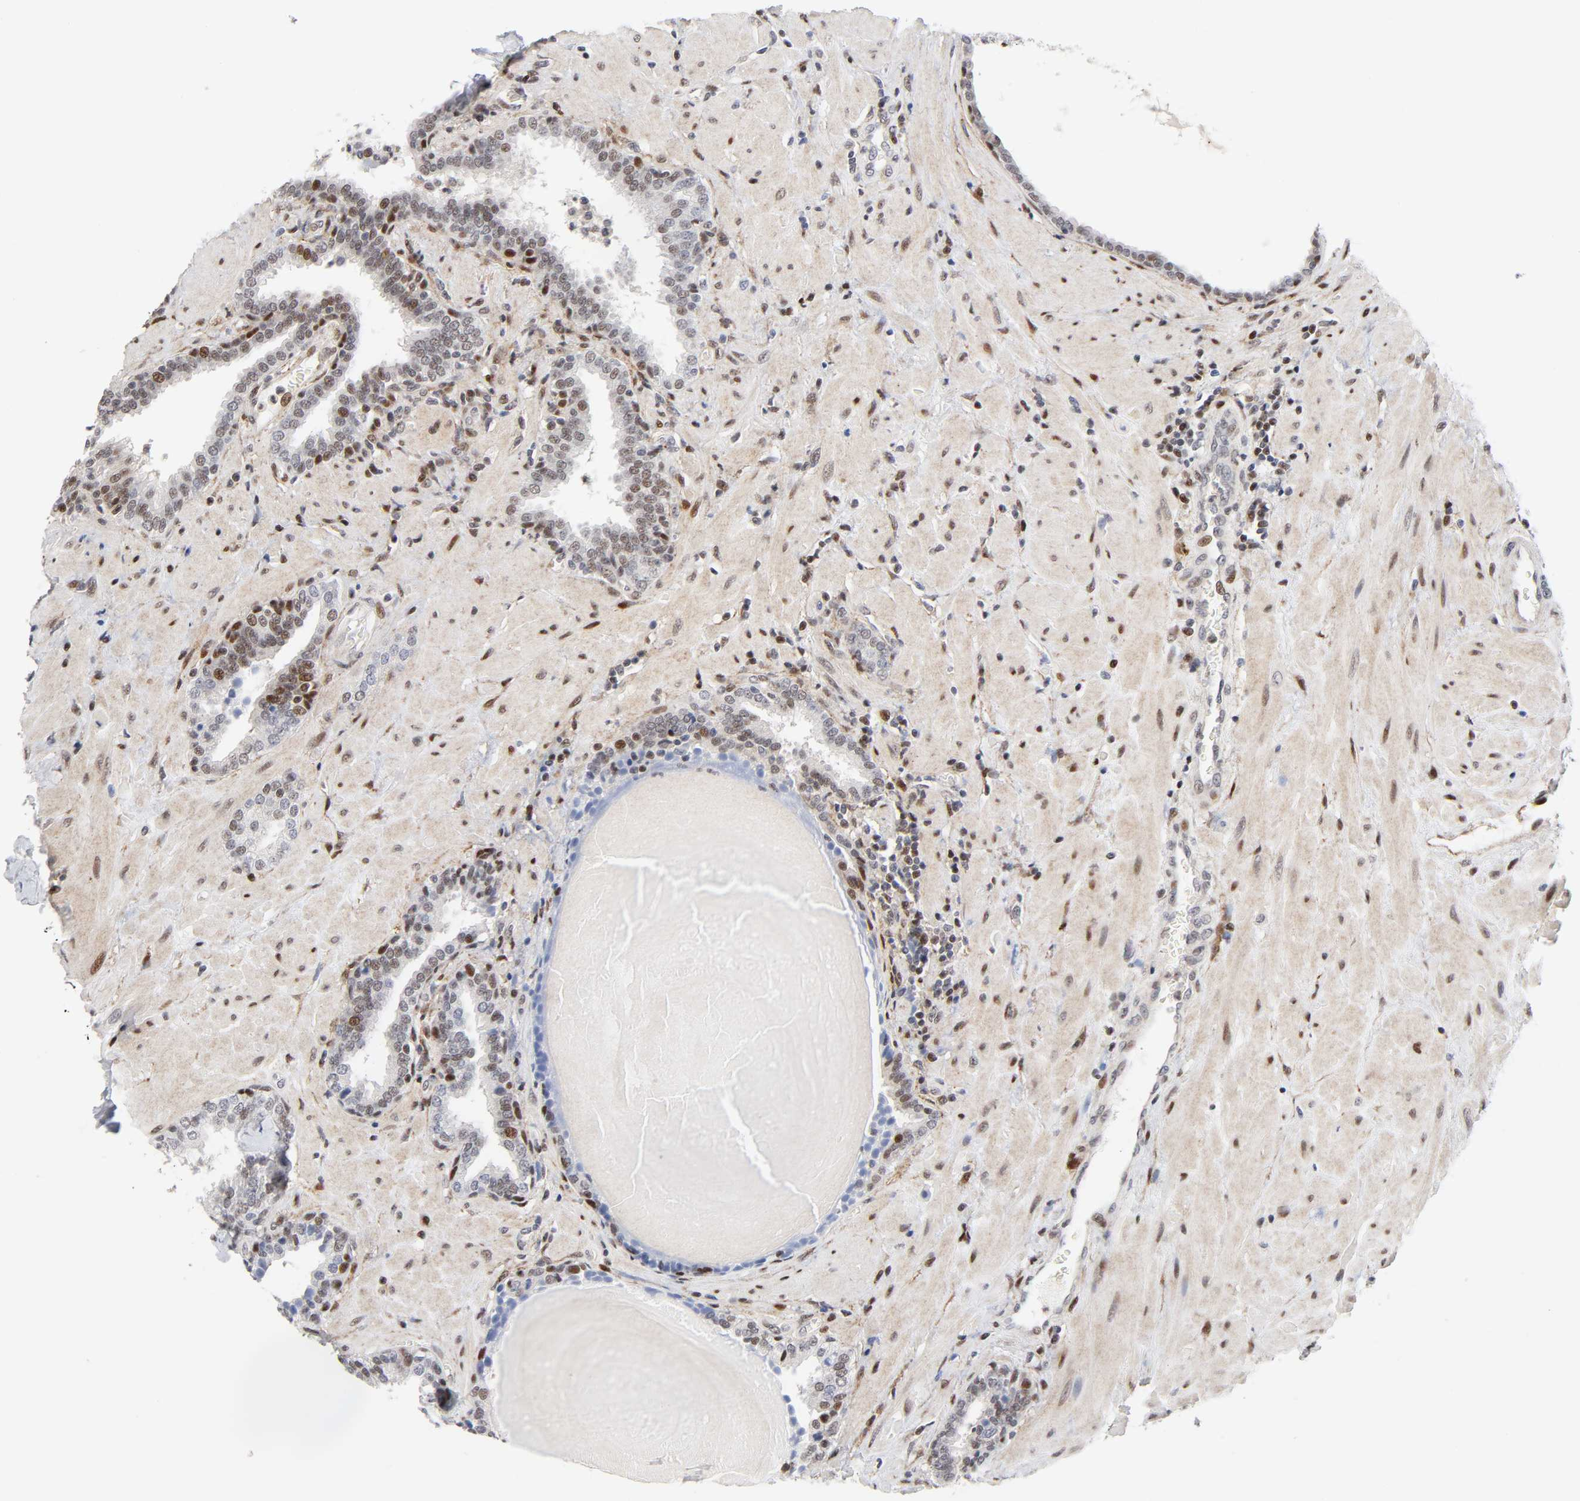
{"staining": {"intensity": "weak", "quantity": "<25%", "location": "nuclear"}, "tissue": "prostate", "cell_type": "Glandular cells", "image_type": "normal", "snomed": [{"axis": "morphology", "description": "Normal tissue, NOS"}, {"axis": "topography", "description": "Prostate"}], "caption": "Histopathology image shows no protein staining in glandular cells of normal prostate. (Brightfield microscopy of DAB immunohistochemistry (IHC) at high magnification).", "gene": "STK38", "patient": {"sex": "male", "age": 51}}